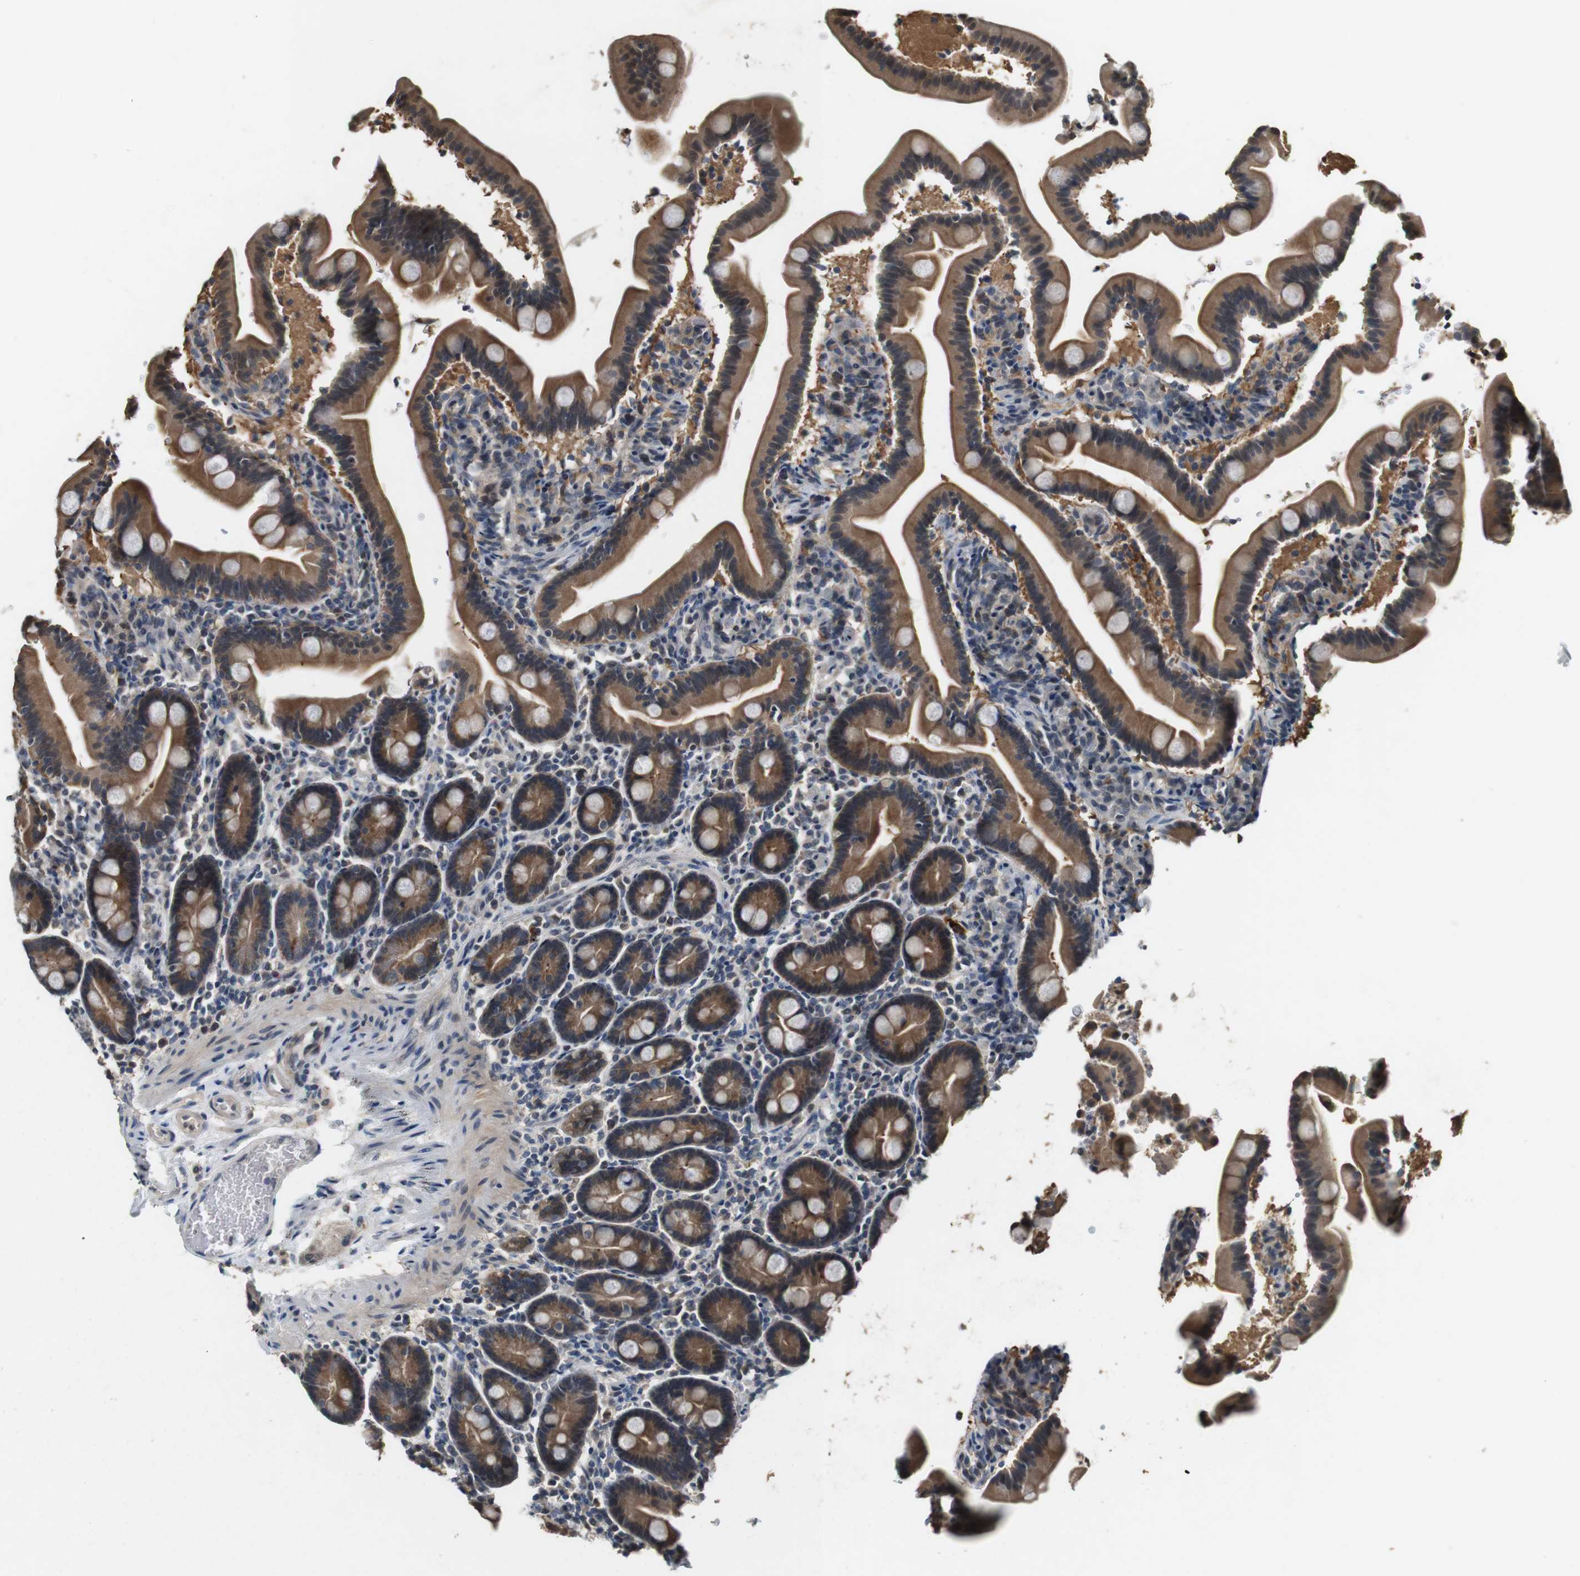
{"staining": {"intensity": "moderate", "quantity": ">75%", "location": "cytoplasmic/membranous"}, "tissue": "duodenum", "cell_type": "Glandular cells", "image_type": "normal", "snomed": [{"axis": "morphology", "description": "Normal tissue, NOS"}, {"axis": "topography", "description": "Duodenum"}], "caption": "IHC histopathology image of benign duodenum: human duodenum stained using IHC exhibits medium levels of moderate protein expression localized specifically in the cytoplasmic/membranous of glandular cells, appearing as a cytoplasmic/membranous brown color.", "gene": "CDK14", "patient": {"sex": "male", "age": 54}}